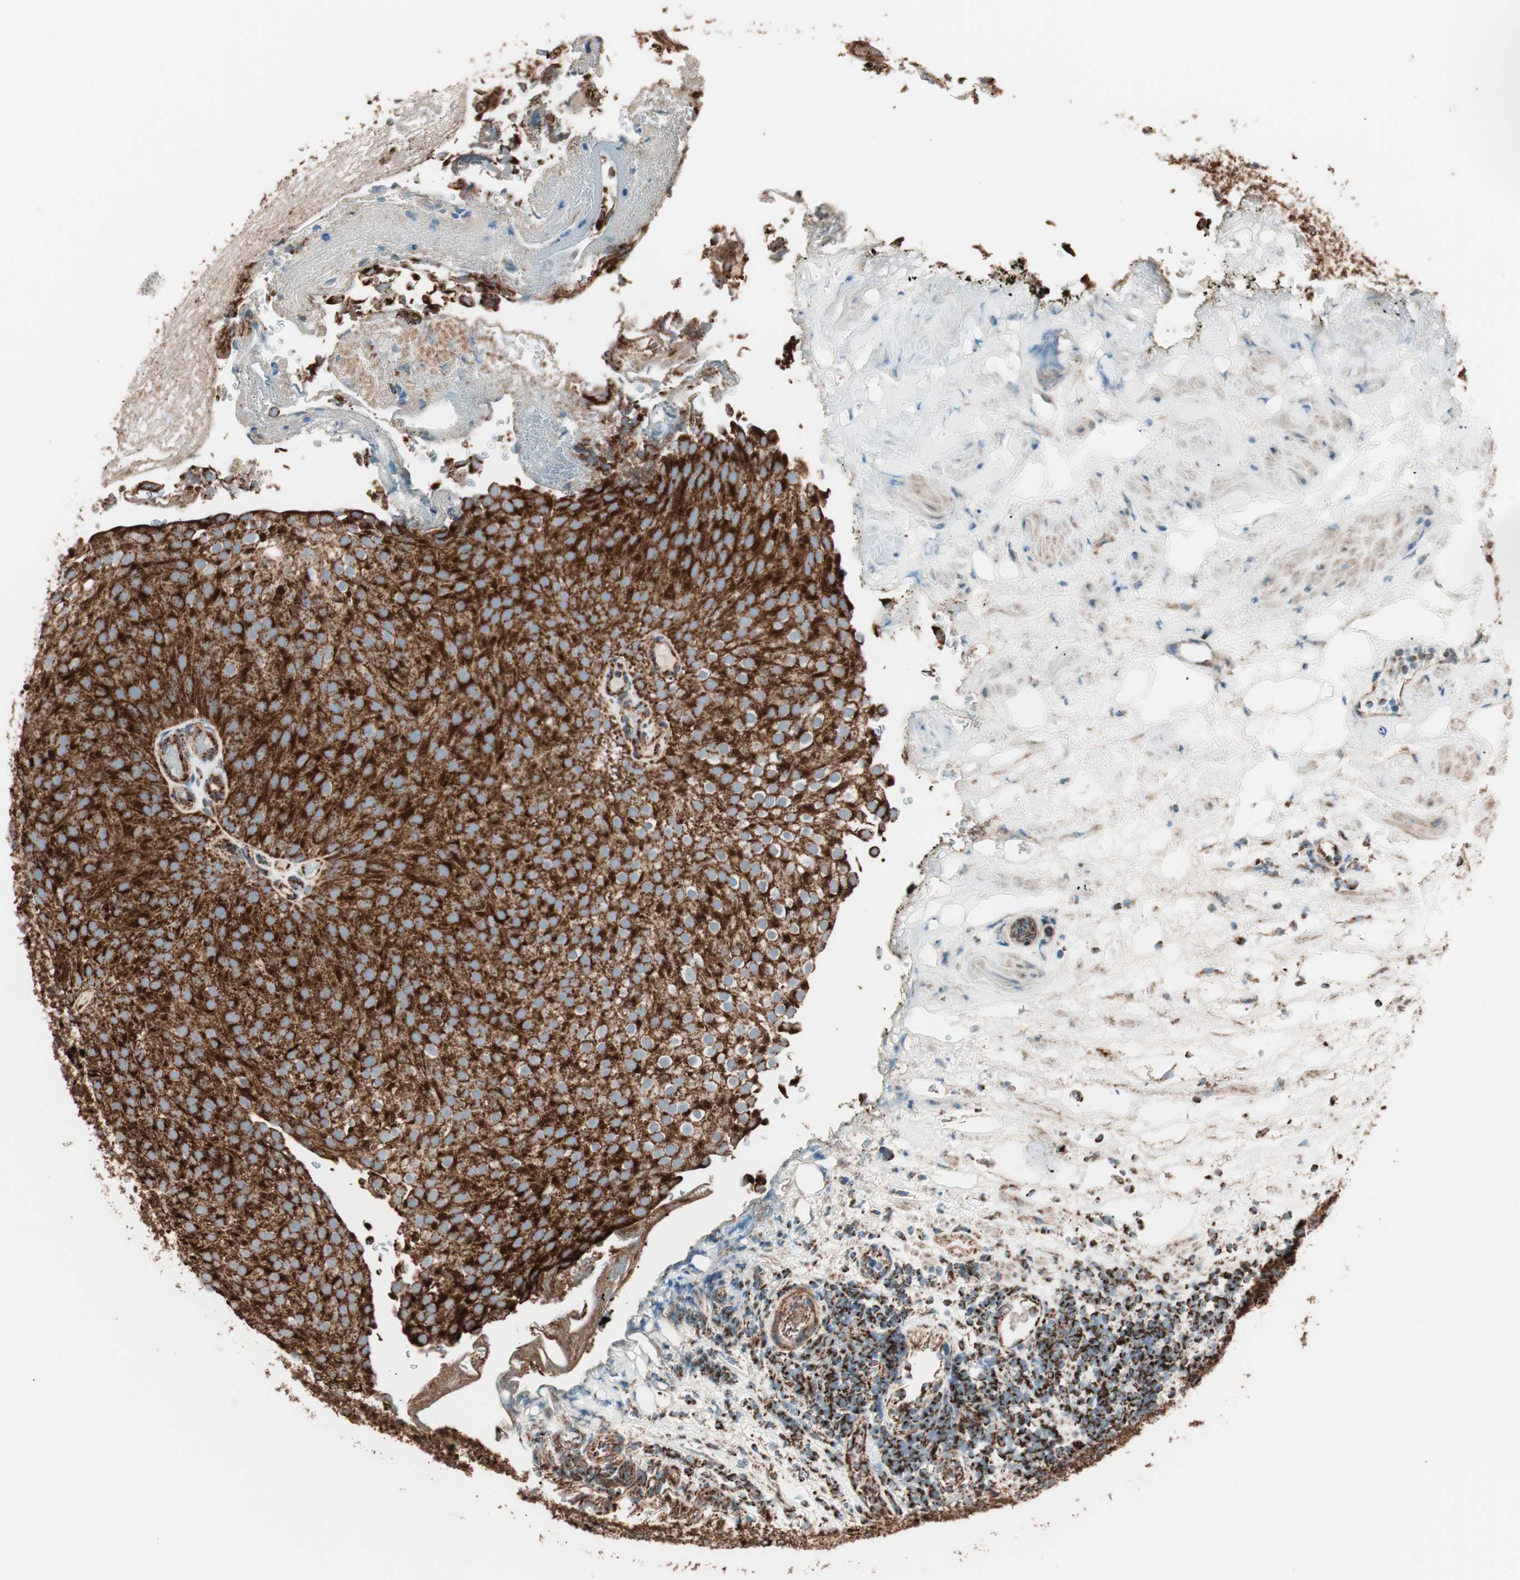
{"staining": {"intensity": "strong", "quantity": ">75%", "location": "cytoplasmic/membranous"}, "tissue": "urothelial cancer", "cell_type": "Tumor cells", "image_type": "cancer", "snomed": [{"axis": "morphology", "description": "Urothelial carcinoma, Low grade"}, {"axis": "topography", "description": "Urinary bladder"}], "caption": "IHC of human urothelial cancer displays high levels of strong cytoplasmic/membranous expression in approximately >75% of tumor cells. Immunohistochemistry stains the protein in brown and the nuclei are stained blue.", "gene": "TOMM22", "patient": {"sex": "male", "age": 78}}